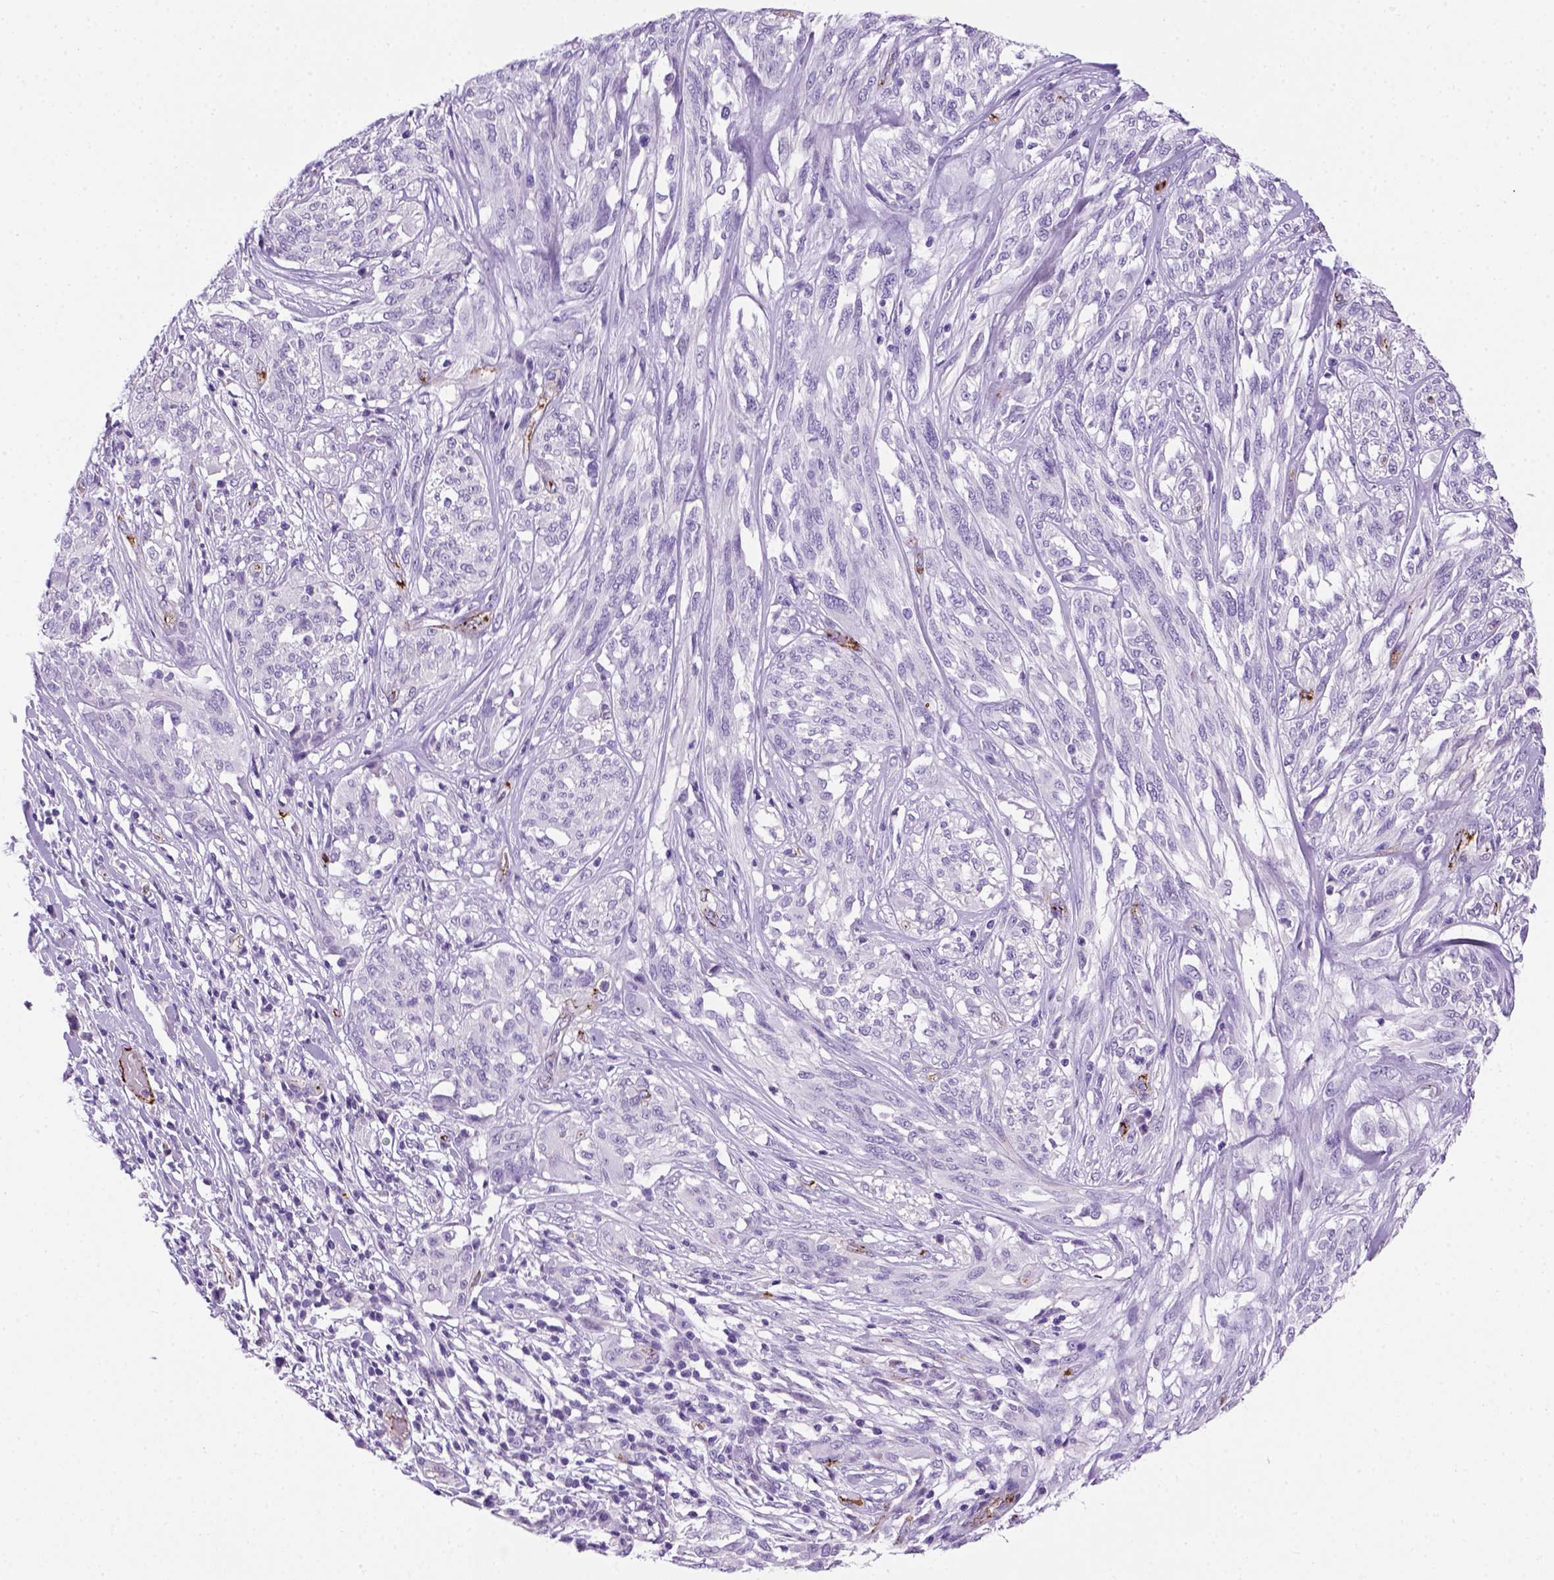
{"staining": {"intensity": "negative", "quantity": "none", "location": "none"}, "tissue": "melanoma", "cell_type": "Tumor cells", "image_type": "cancer", "snomed": [{"axis": "morphology", "description": "Malignant melanoma, NOS"}, {"axis": "topography", "description": "Skin"}], "caption": "High power microscopy histopathology image of an immunohistochemistry (IHC) photomicrograph of malignant melanoma, revealing no significant staining in tumor cells.", "gene": "VWF", "patient": {"sex": "female", "age": 91}}